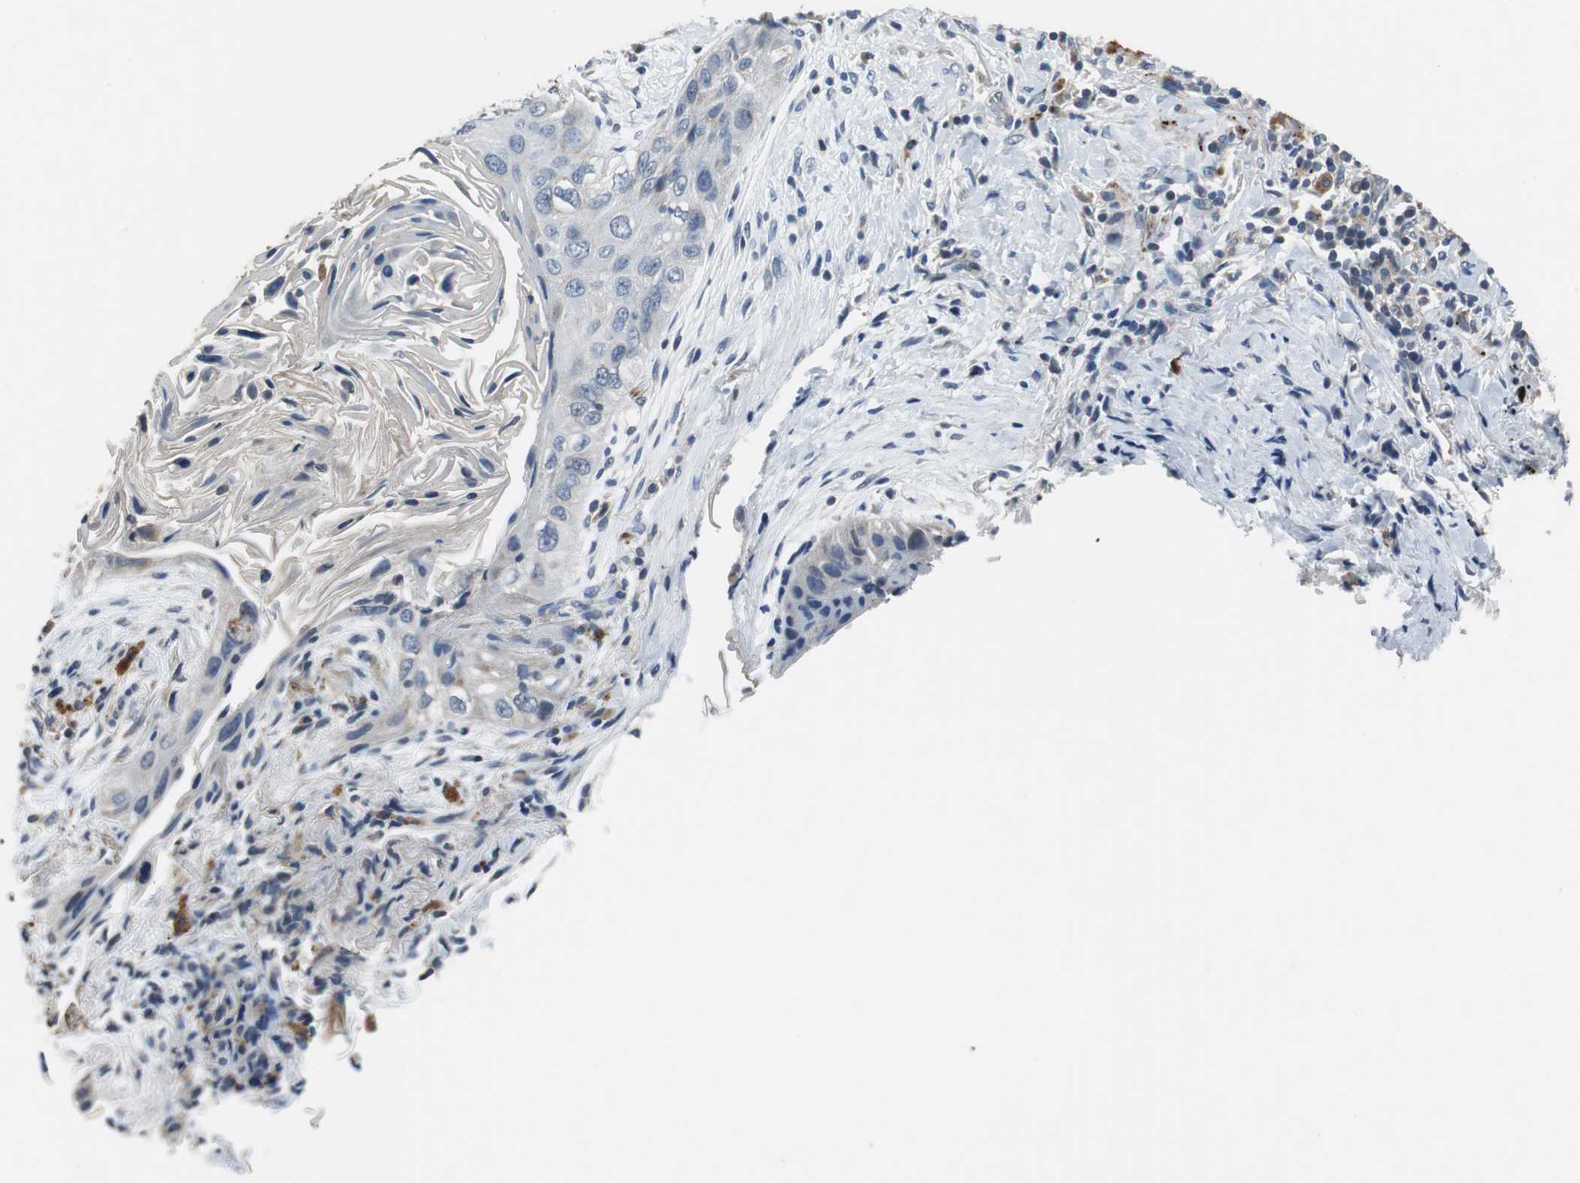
{"staining": {"intensity": "negative", "quantity": "none", "location": "none"}, "tissue": "lung cancer", "cell_type": "Tumor cells", "image_type": "cancer", "snomed": [{"axis": "morphology", "description": "Squamous cell carcinoma, NOS"}, {"axis": "topography", "description": "Lung"}], "caption": "The image displays no staining of tumor cells in lung cancer (squamous cell carcinoma). The staining was performed using DAB (3,3'-diaminobenzidine) to visualize the protein expression in brown, while the nuclei were stained in blue with hematoxylin (Magnification: 20x).", "gene": "MTIF2", "patient": {"sex": "female", "age": 67}}